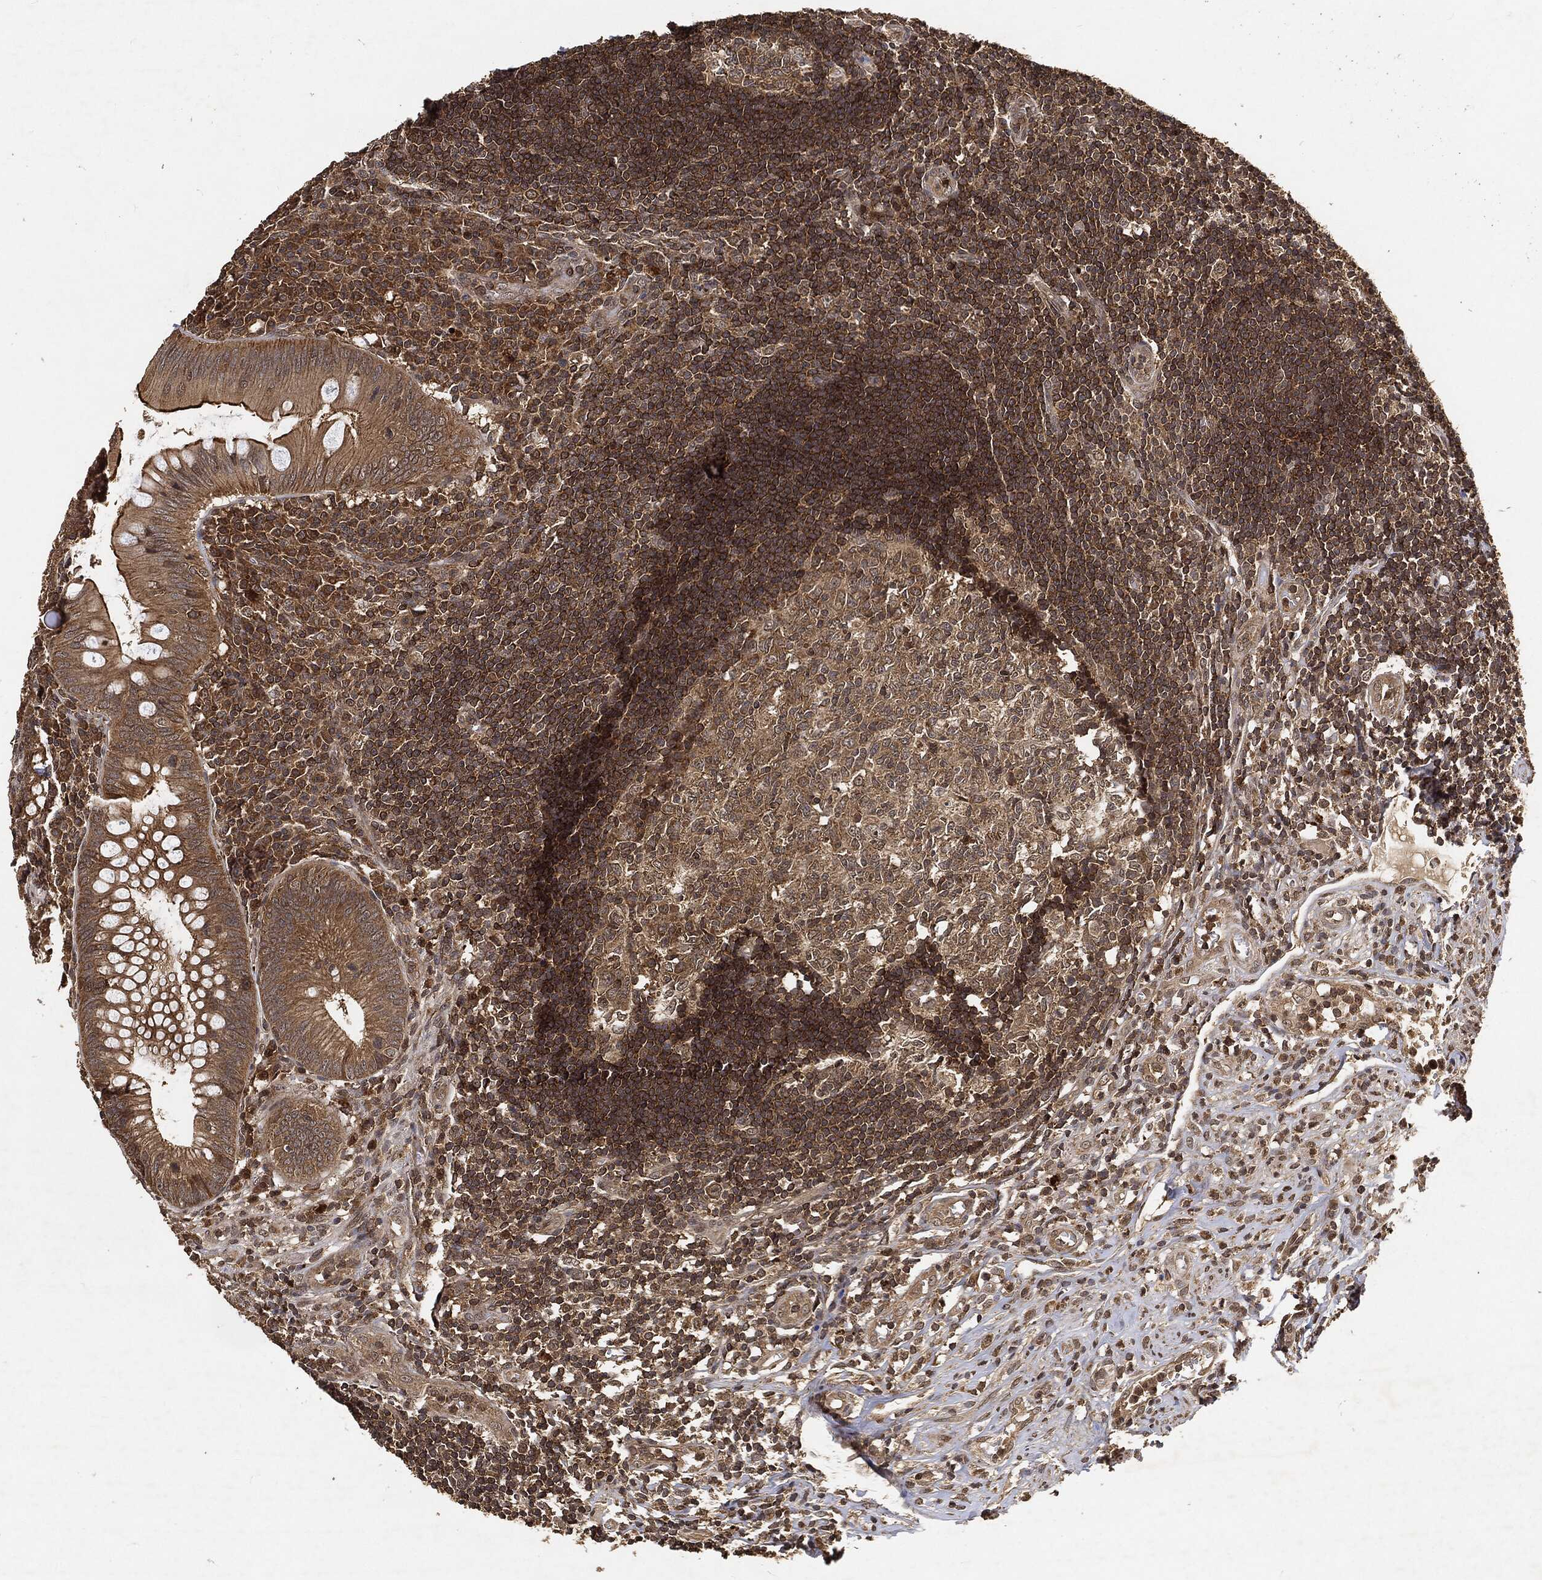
{"staining": {"intensity": "moderate", "quantity": ">75%", "location": "cytoplasmic/membranous"}, "tissue": "appendix", "cell_type": "Glandular cells", "image_type": "normal", "snomed": [{"axis": "morphology", "description": "Normal tissue, NOS"}, {"axis": "morphology", "description": "Inflammation, NOS"}, {"axis": "topography", "description": "Appendix"}], "caption": "High-magnification brightfield microscopy of benign appendix stained with DAB (brown) and counterstained with hematoxylin (blue). glandular cells exhibit moderate cytoplasmic/membranous expression is identified in about>75% of cells.", "gene": "ZNF226", "patient": {"sex": "male", "age": 16}}